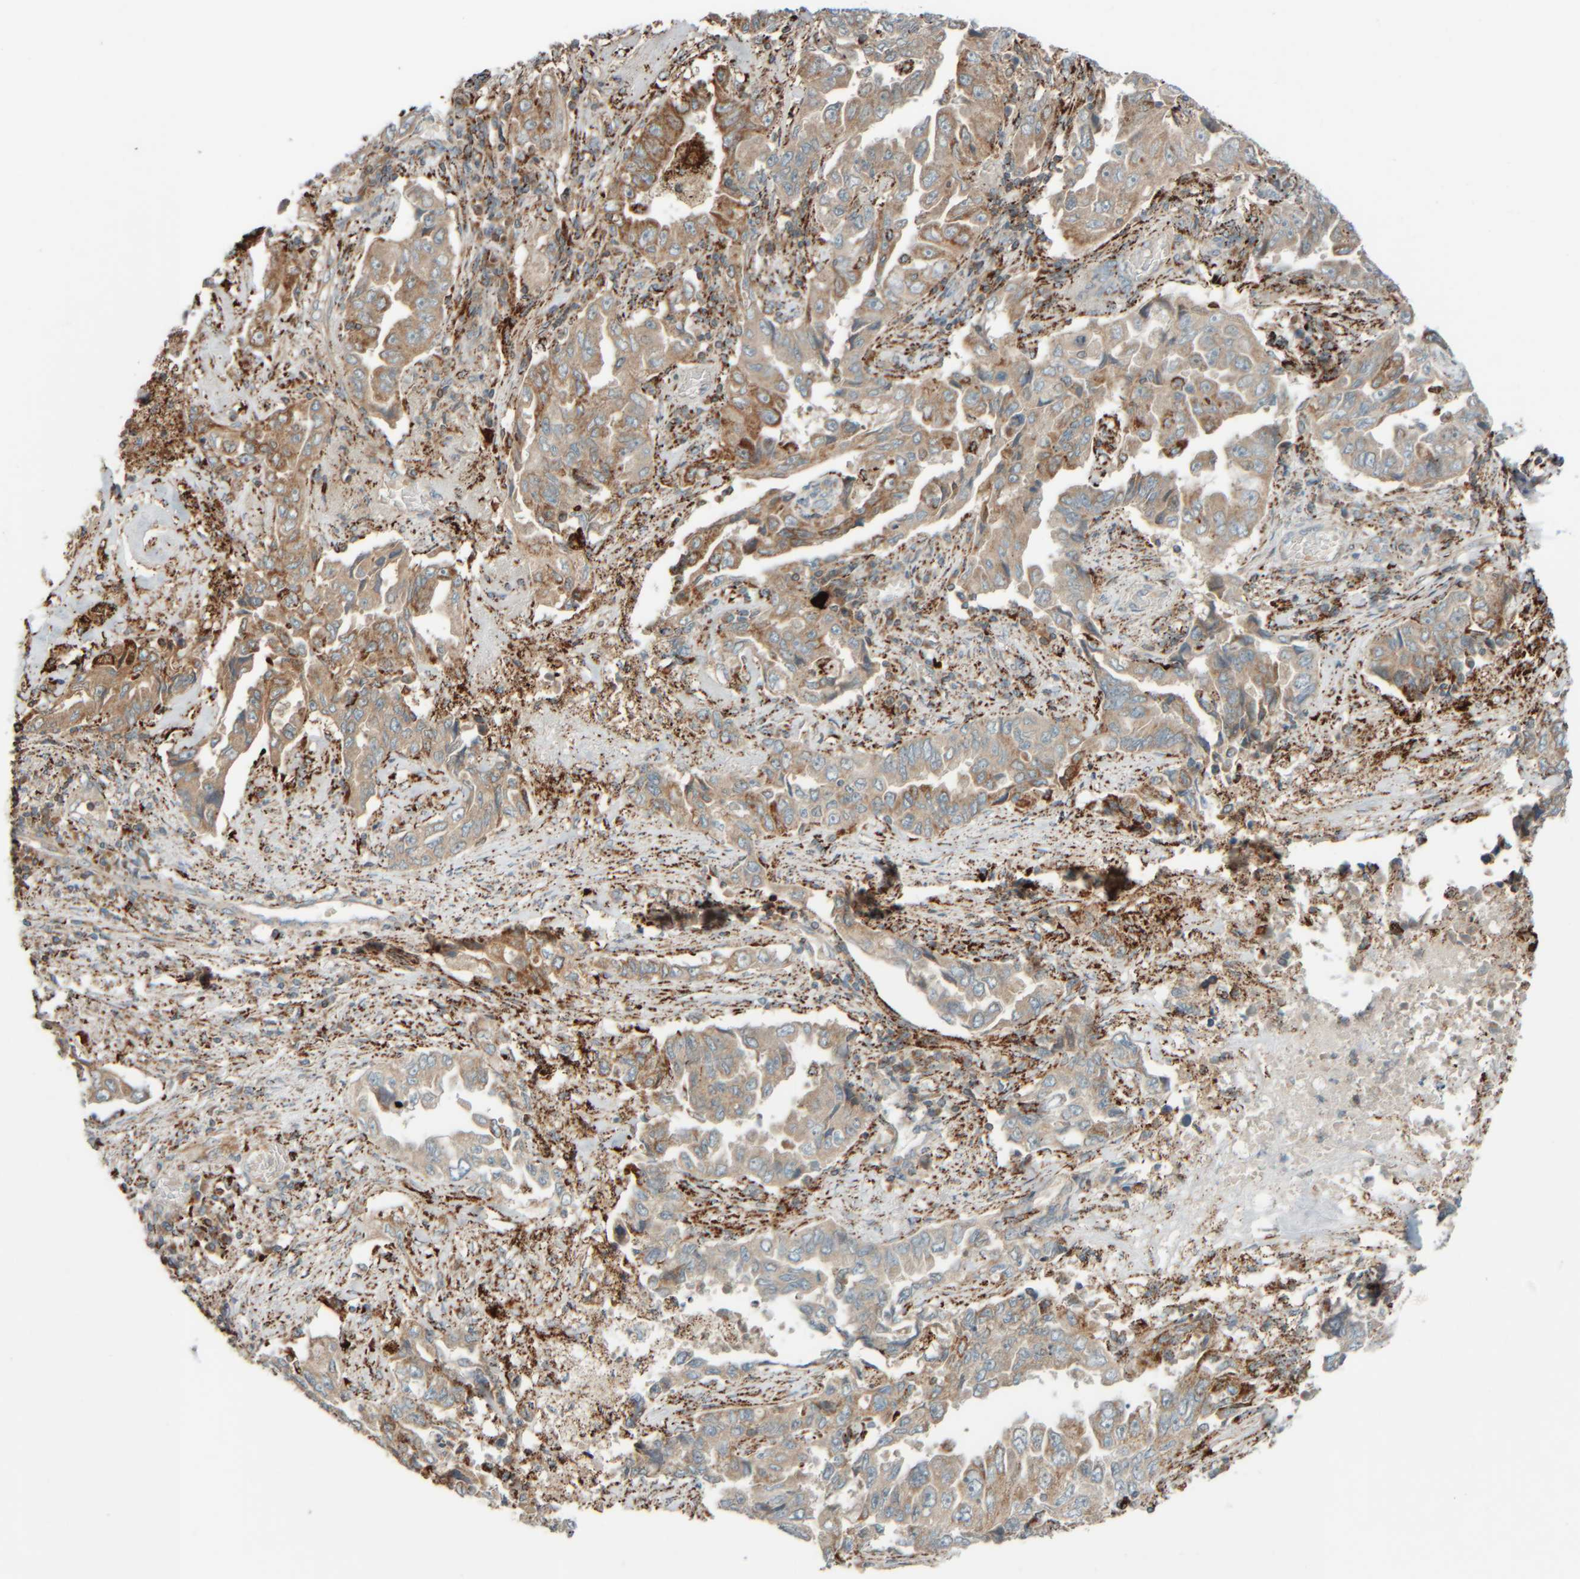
{"staining": {"intensity": "weak", "quantity": ">75%", "location": "cytoplasmic/membranous"}, "tissue": "lung cancer", "cell_type": "Tumor cells", "image_type": "cancer", "snomed": [{"axis": "morphology", "description": "Adenocarcinoma, NOS"}, {"axis": "topography", "description": "Lung"}], "caption": "An immunohistochemistry histopathology image of tumor tissue is shown. Protein staining in brown labels weak cytoplasmic/membranous positivity in adenocarcinoma (lung) within tumor cells. The staining was performed using DAB to visualize the protein expression in brown, while the nuclei were stained in blue with hematoxylin (Magnification: 20x).", "gene": "SPAG5", "patient": {"sex": "female", "age": 51}}